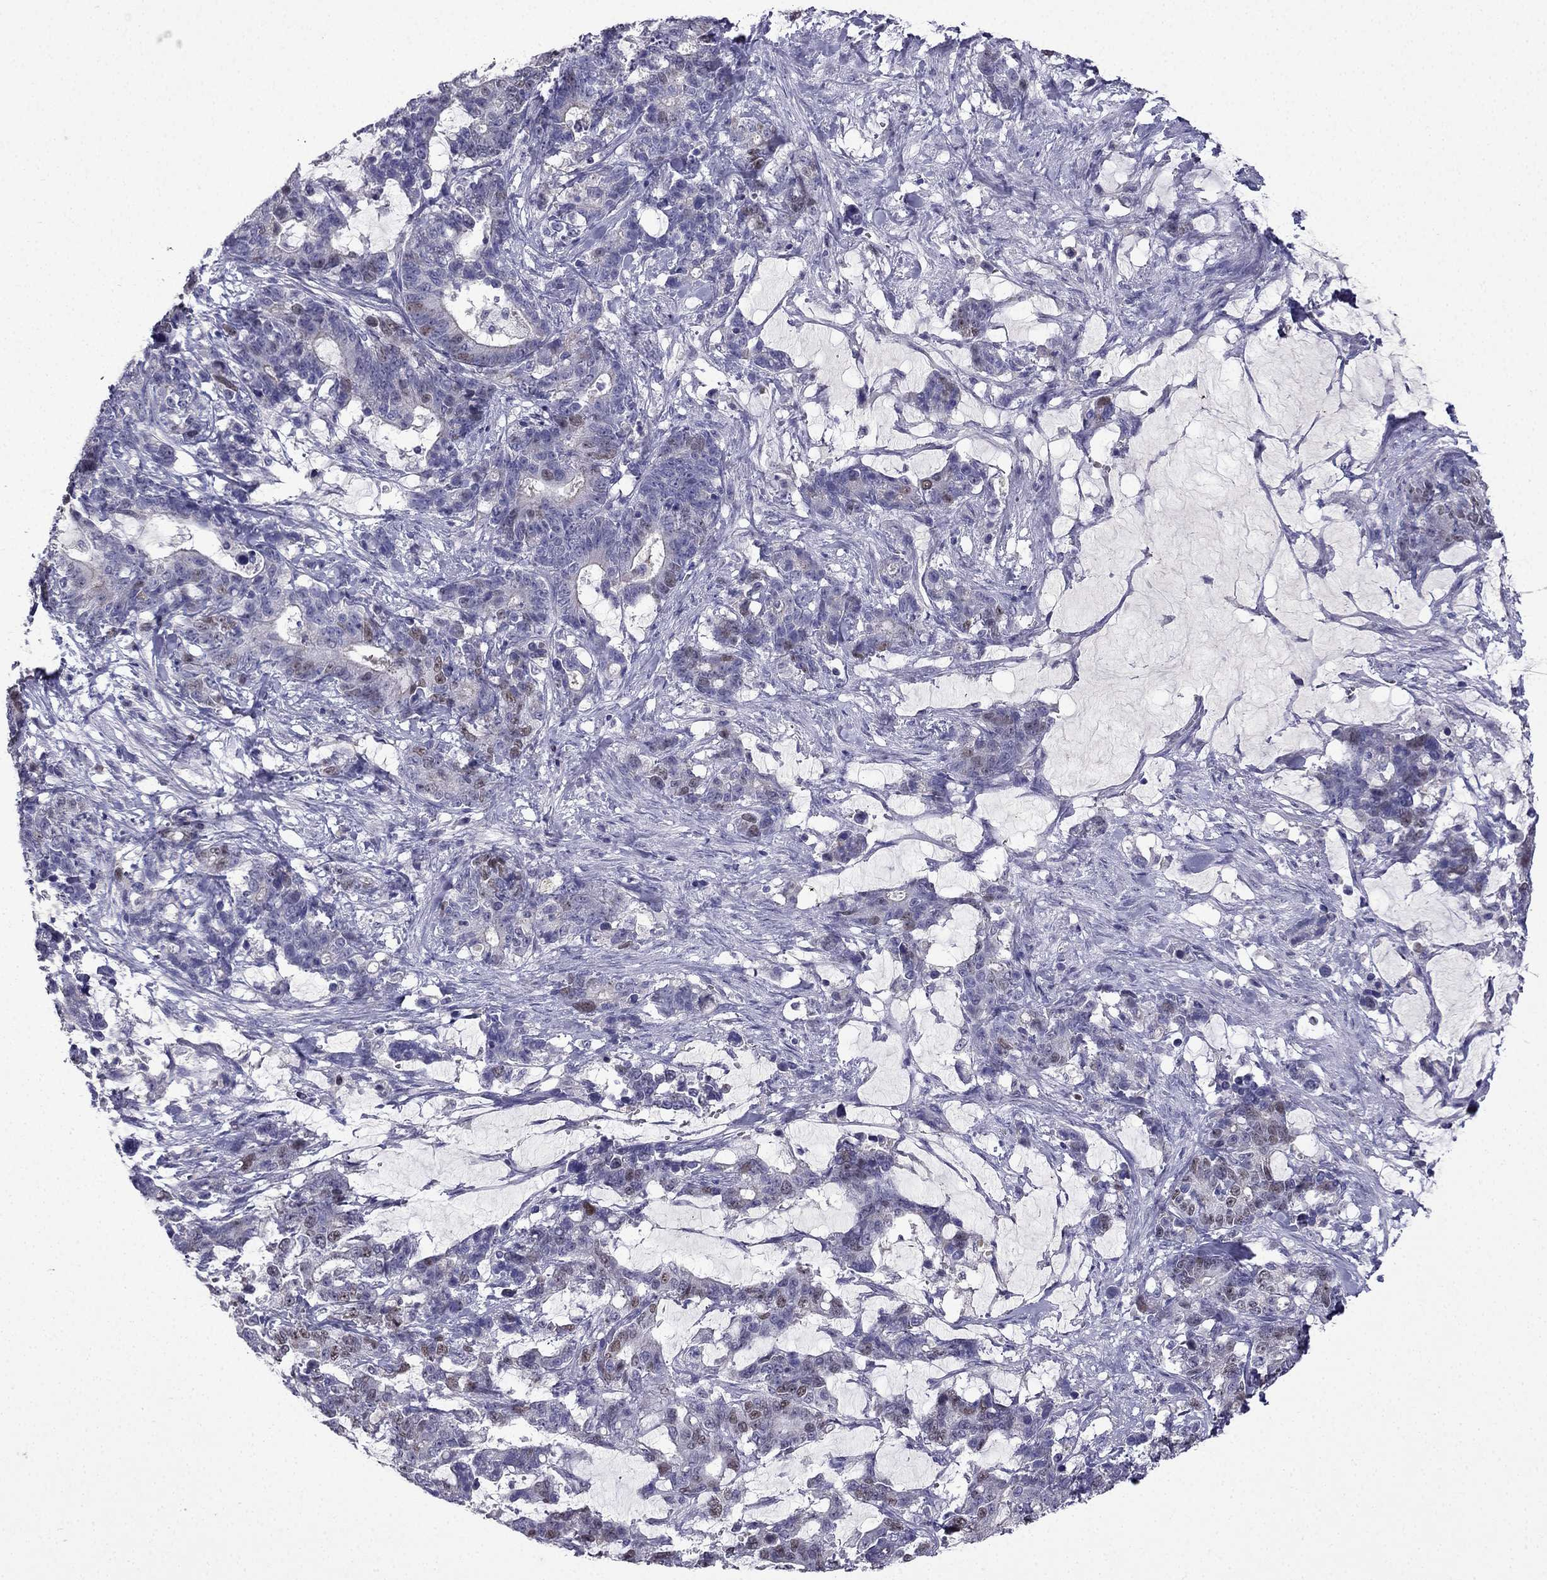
{"staining": {"intensity": "moderate", "quantity": "<25%", "location": "nuclear"}, "tissue": "stomach cancer", "cell_type": "Tumor cells", "image_type": "cancer", "snomed": [{"axis": "morphology", "description": "Normal tissue, NOS"}, {"axis": "morphology", "description": "Adenocarcinoma, NOS"}, {"axis": "topography", "description": "Stomach"}], "caption": "A brown stain highlights moderate nuclear expression of a protein in human stomach cancer tumor cells. (Stains: DAB (3,3'-diaminobenzidine) in brown, nuclei in blue, Microscopy: brightfield microscopy at high magnification).", "gene": "UHRF1", "patient": {"sex": "female", "age": 64}}